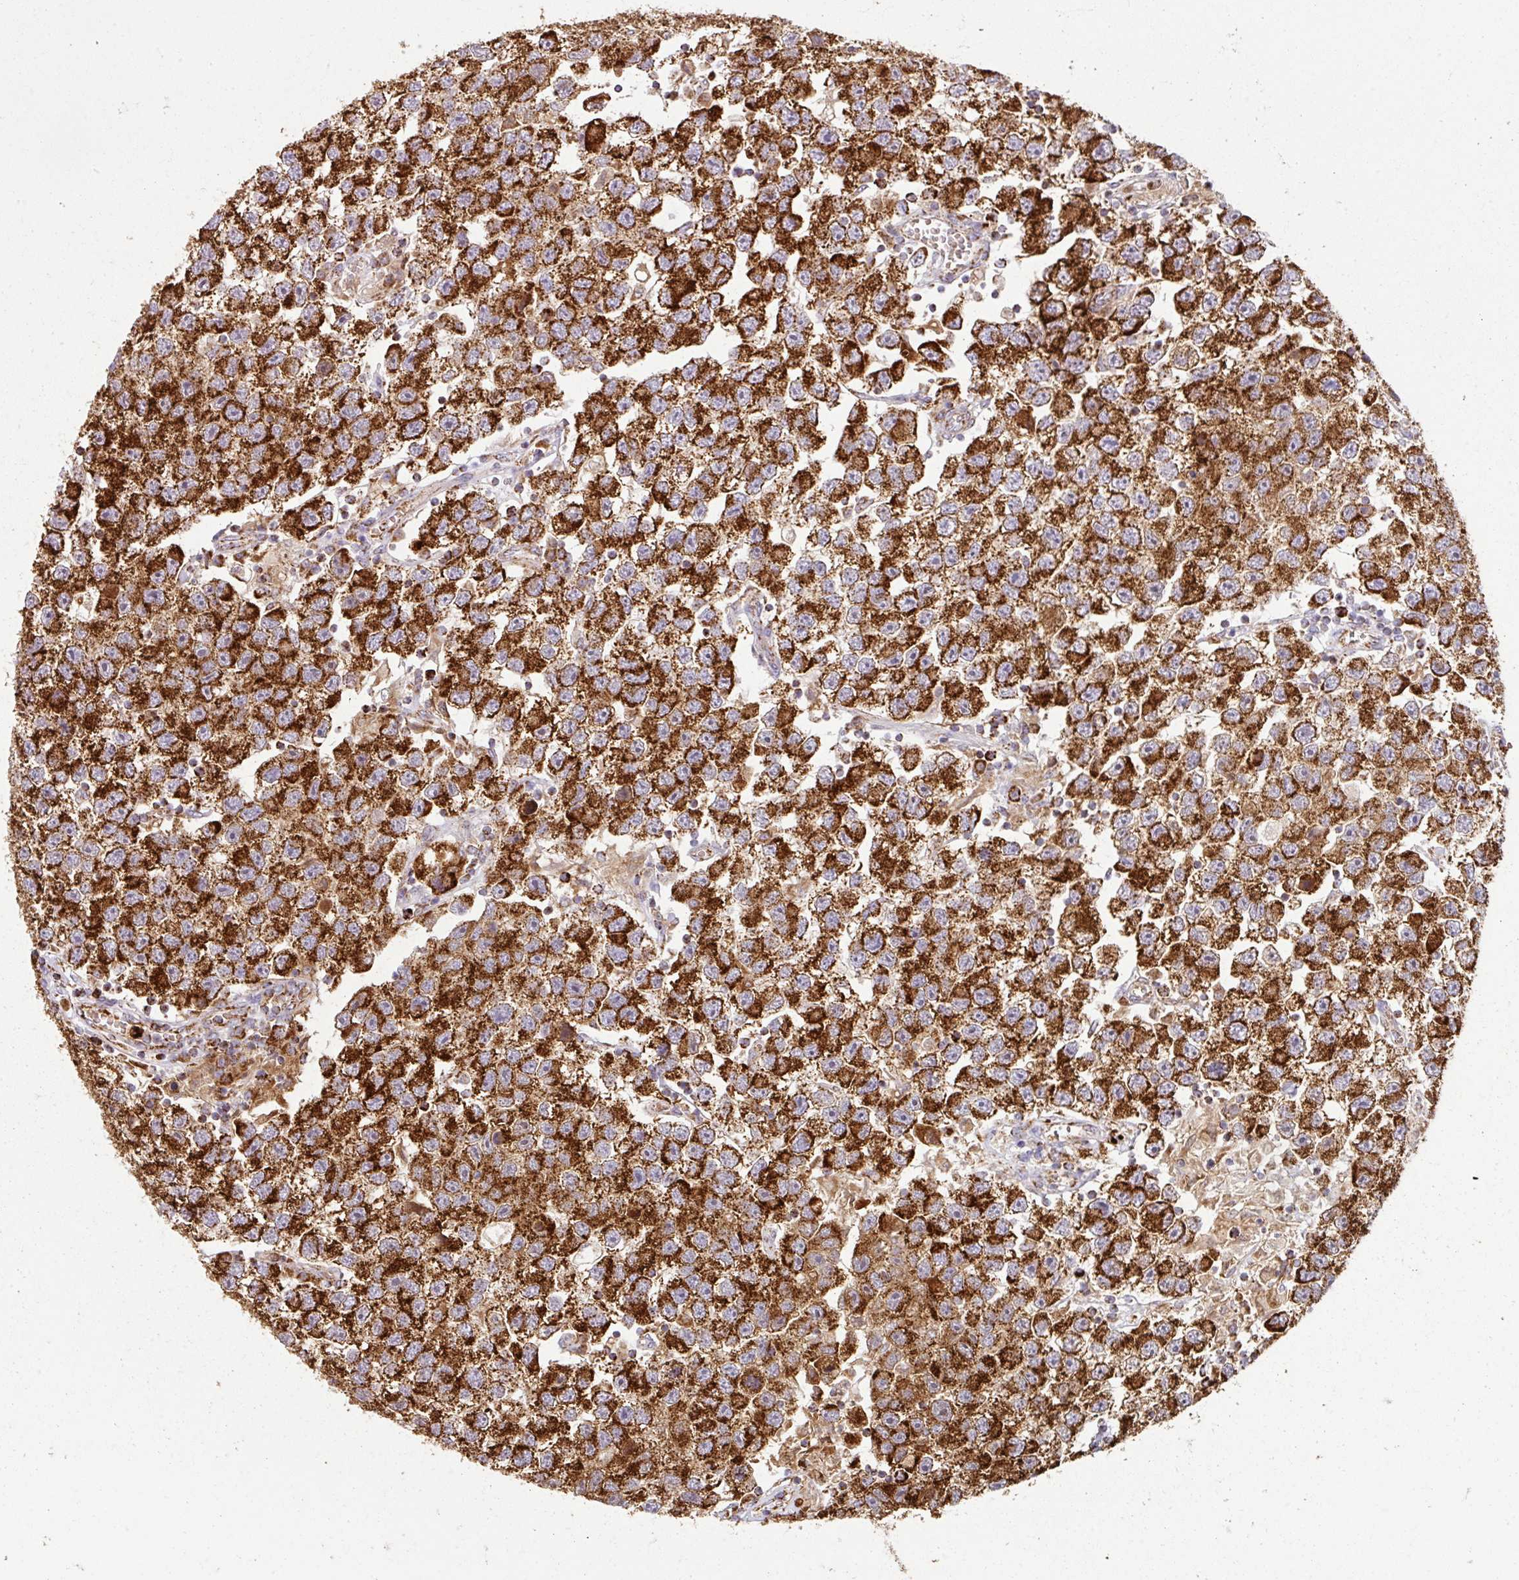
{"staining": {"intensity": "strong", "quantity": ">75%", "location": "cytoplasmic/membranous"}, "tissue": "testis cancer", "cell_type": "Tumor cells", "image_type": "cancer", "snomed": [{"axis": "morphology", "description": "Seminoma, NOS"}, {"axis": "topography", "description": "Testis"}], "caption": "About >75% of tumor cells in human testis cancer demonstrate strong cytoplasmic/membranous protein expression as visualized by brown immunohistochemical staining.", "gene": "TRAP1", "patient": {"sex": "male", "age": 26}}